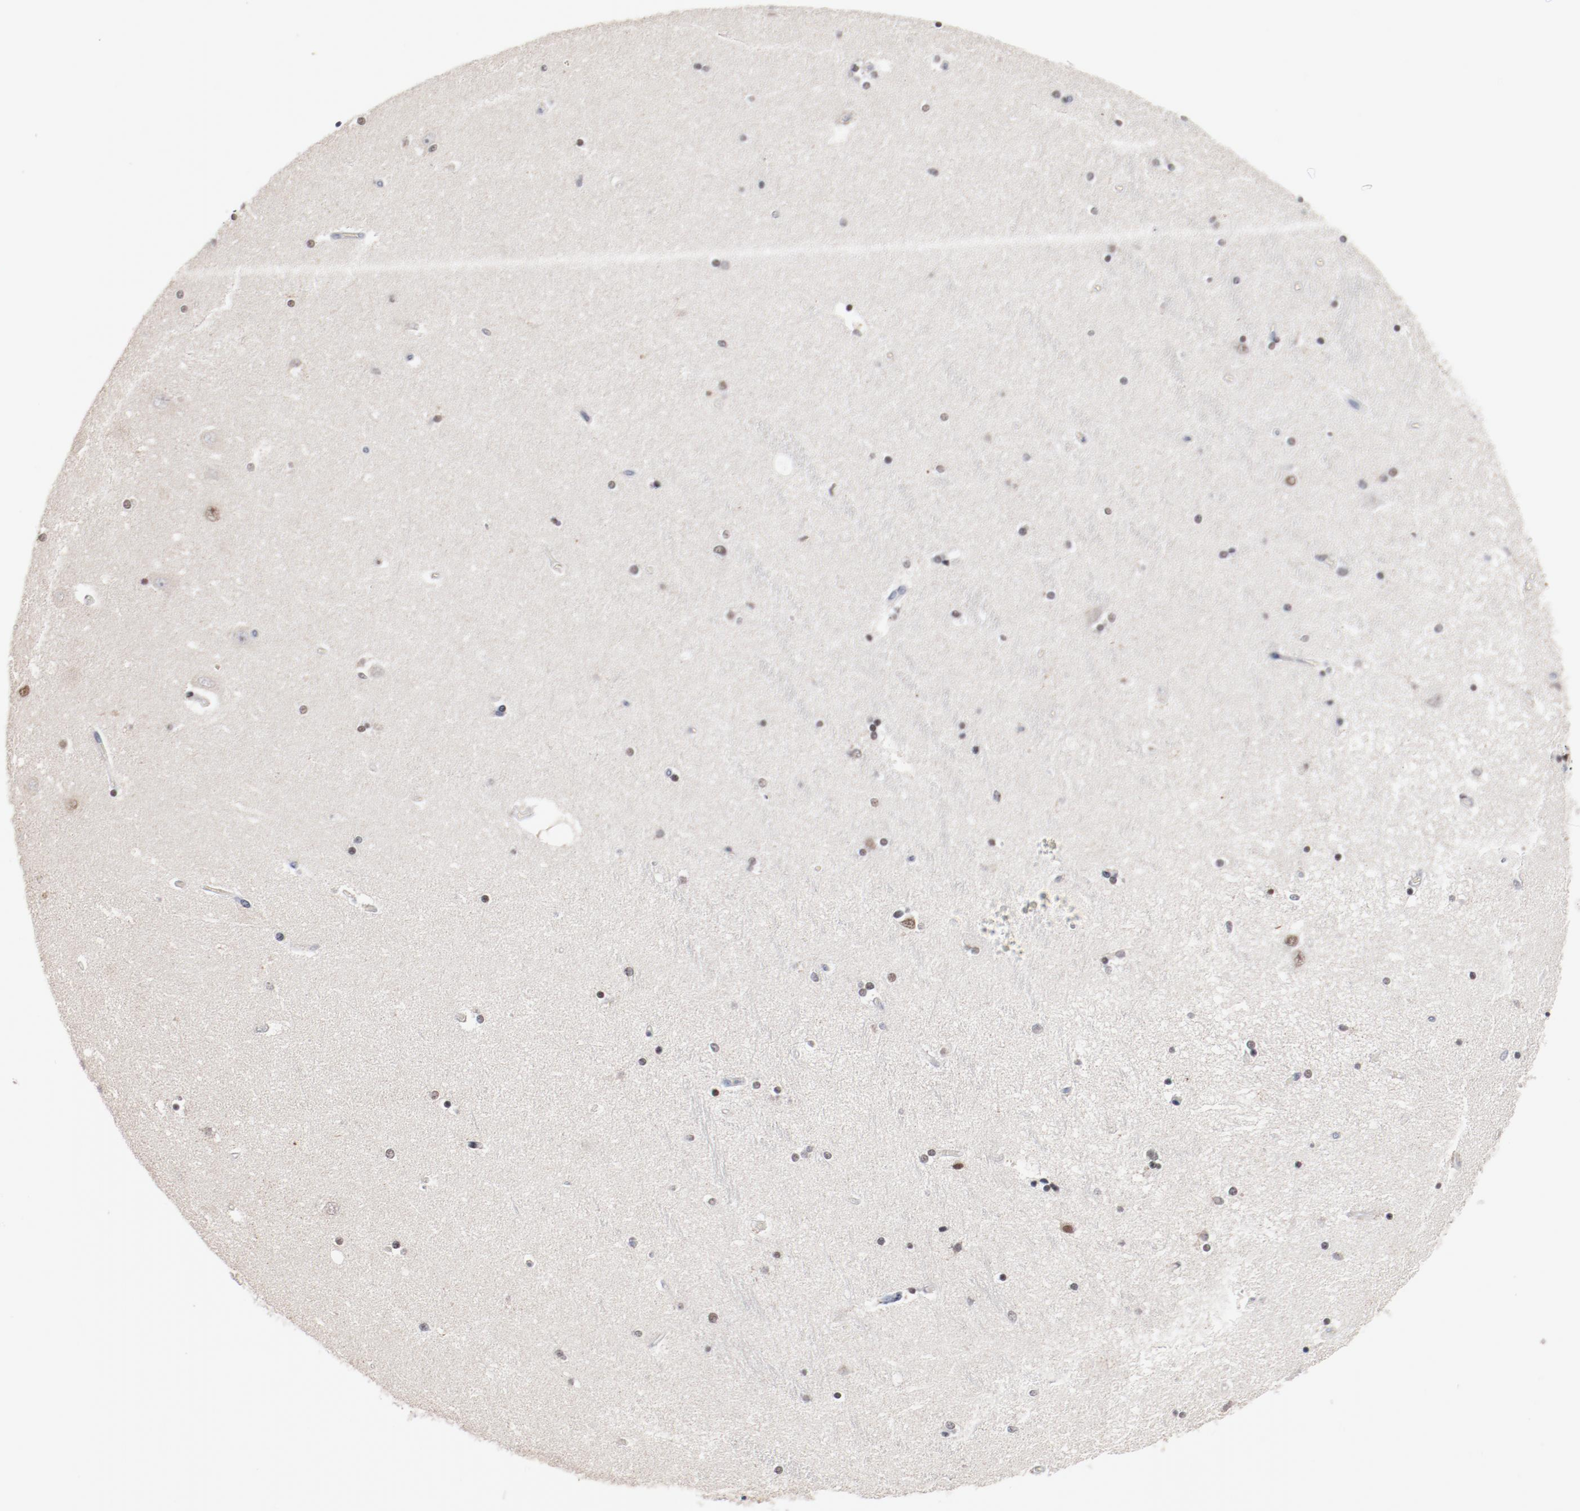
{"staining": {"intensity": "weak", "quantity": "25%-75%", "location": "nuclear"}, "tissue": "hippocampus", "cell_type": "Glial cells", "image_type": "normal", "snomed": [{"axis": "morphology", "description": "Normal tissue, NOS"}, {"axis": "topography", "description": "Hippocampus"}], "caption": "Immunohistochemistry (DAB) staining of unremarkable hippocampus reveals weak nuclear protein expression in approximately 25%-75% of glial cells.", "gene": "ZEB2", "patient": {"sex": "female", "age": 54}}